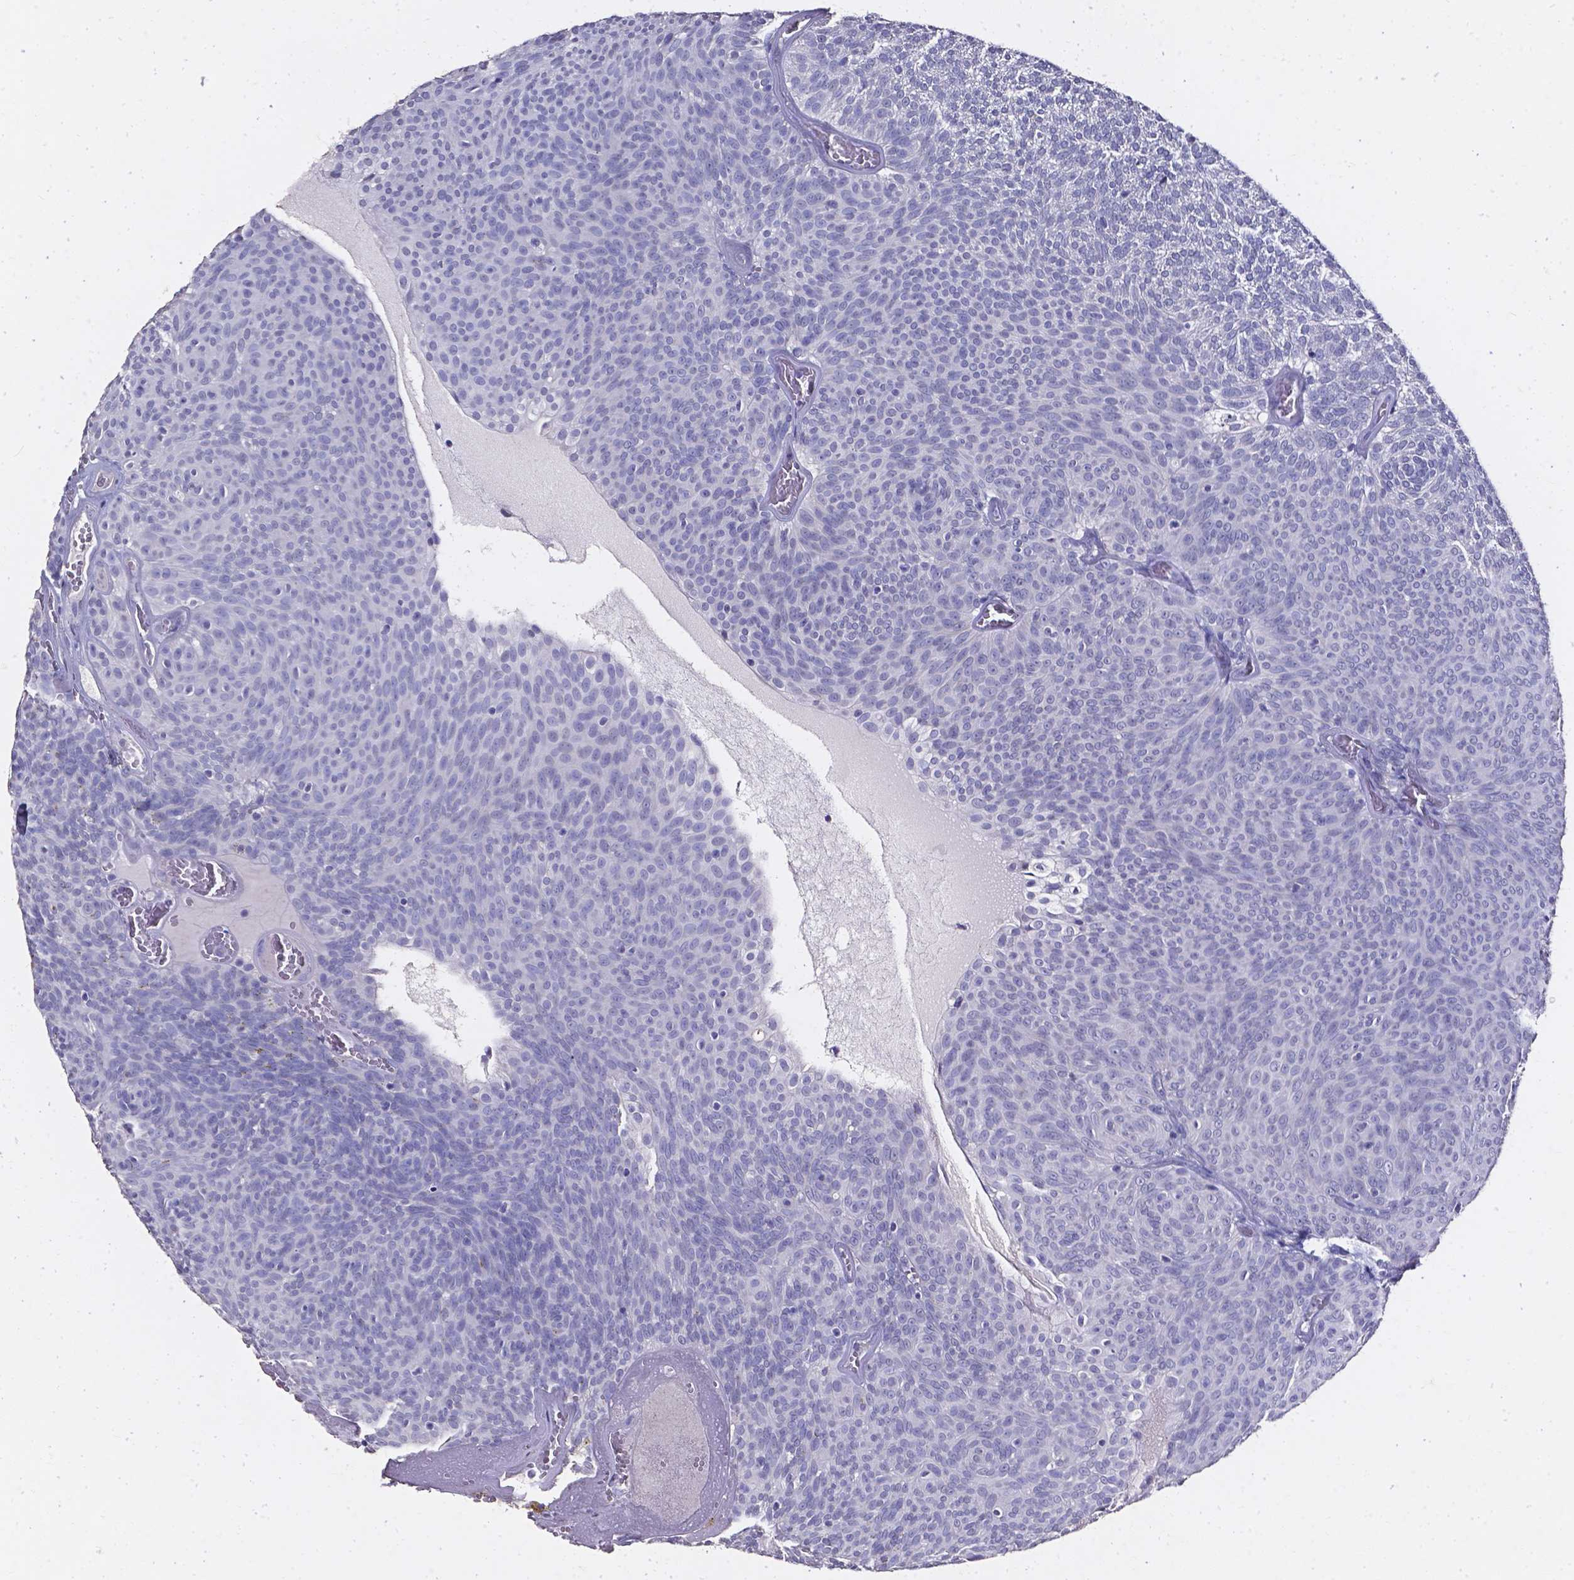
{"staining": {"intensity": "negative", "quantity": "none", "location": "none"}, "tissue": "urothelial cancer", "cell_type": "Tumor cells", "image_type": "cancer", "snomed": [{"axis": "morphology", "description": "Urothelial carcinoma, Low grade"}, {"axis": "topography", "description": "Urinary bladder"}], "caption": "Immunohistochemistry image of neoplastic tissue: low-grade urothelial carcinoma stained with DAB (3,3'-diaminobenzidine) shows no significant protein staining in tumor cells.", "gene": "AKR1B10", "patient": {"sex": "male", "age": 77}}